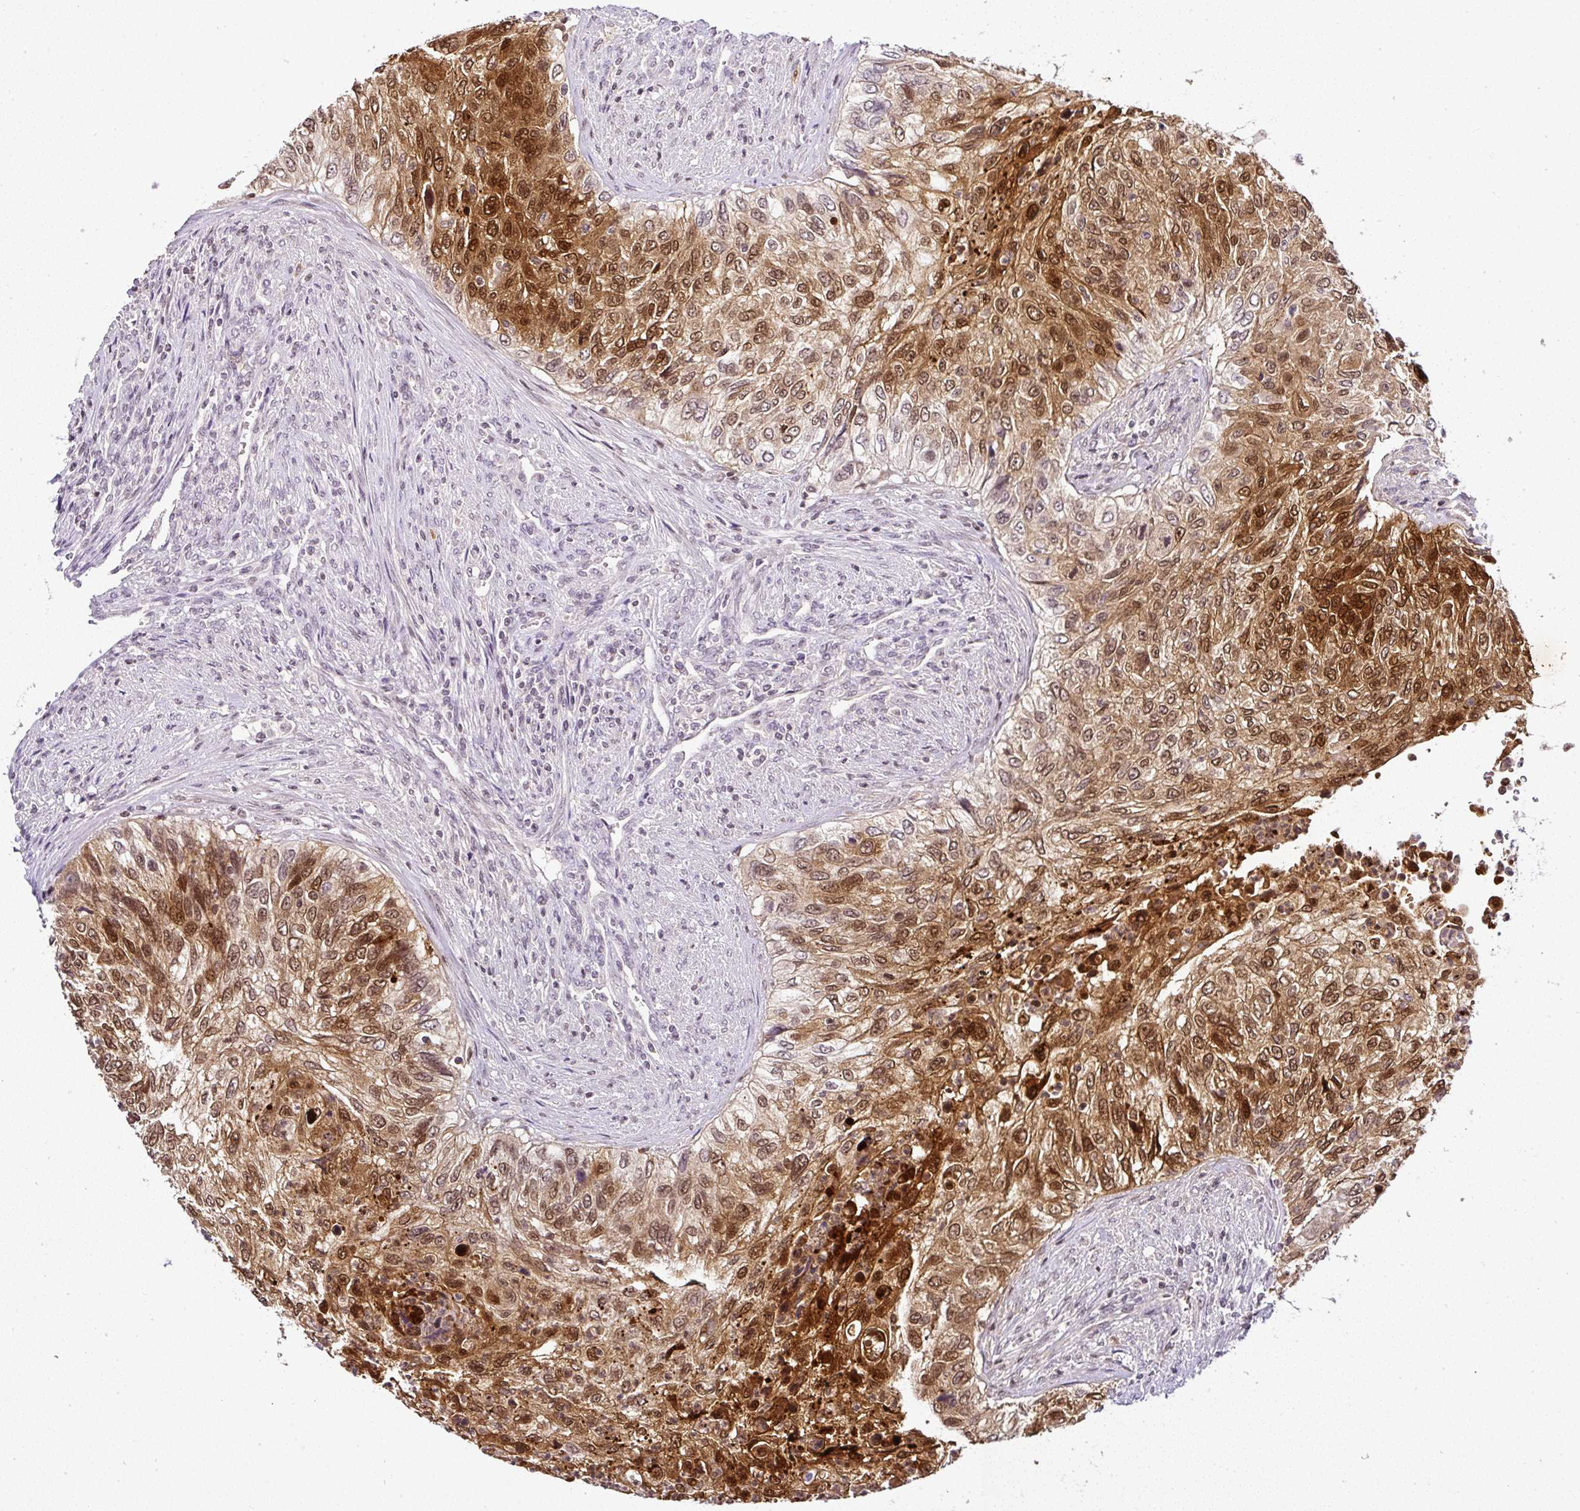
{"staining": {"intensity": "strong", "quantity": ">75%", "location": "cytoplasmic/membranous,nuclear"}, "tissue": "urothelial cancer", "cell_type": "Tumor cells", "image_type": "cancer", "snomed": [{"axis": "morphology", "description": "Urothelial carcinoma, High grade"}, {"axis": "topography", "description": "Urinary bladder"}], "caption": "Strong cytoplasmic/membranous and nuclear protein positivity is present in about >75% of tumor cells in urothelial carcinoma (high-grade).", "gene": "SERPINB3", "patient": {"sex": "female", "age": 60}}